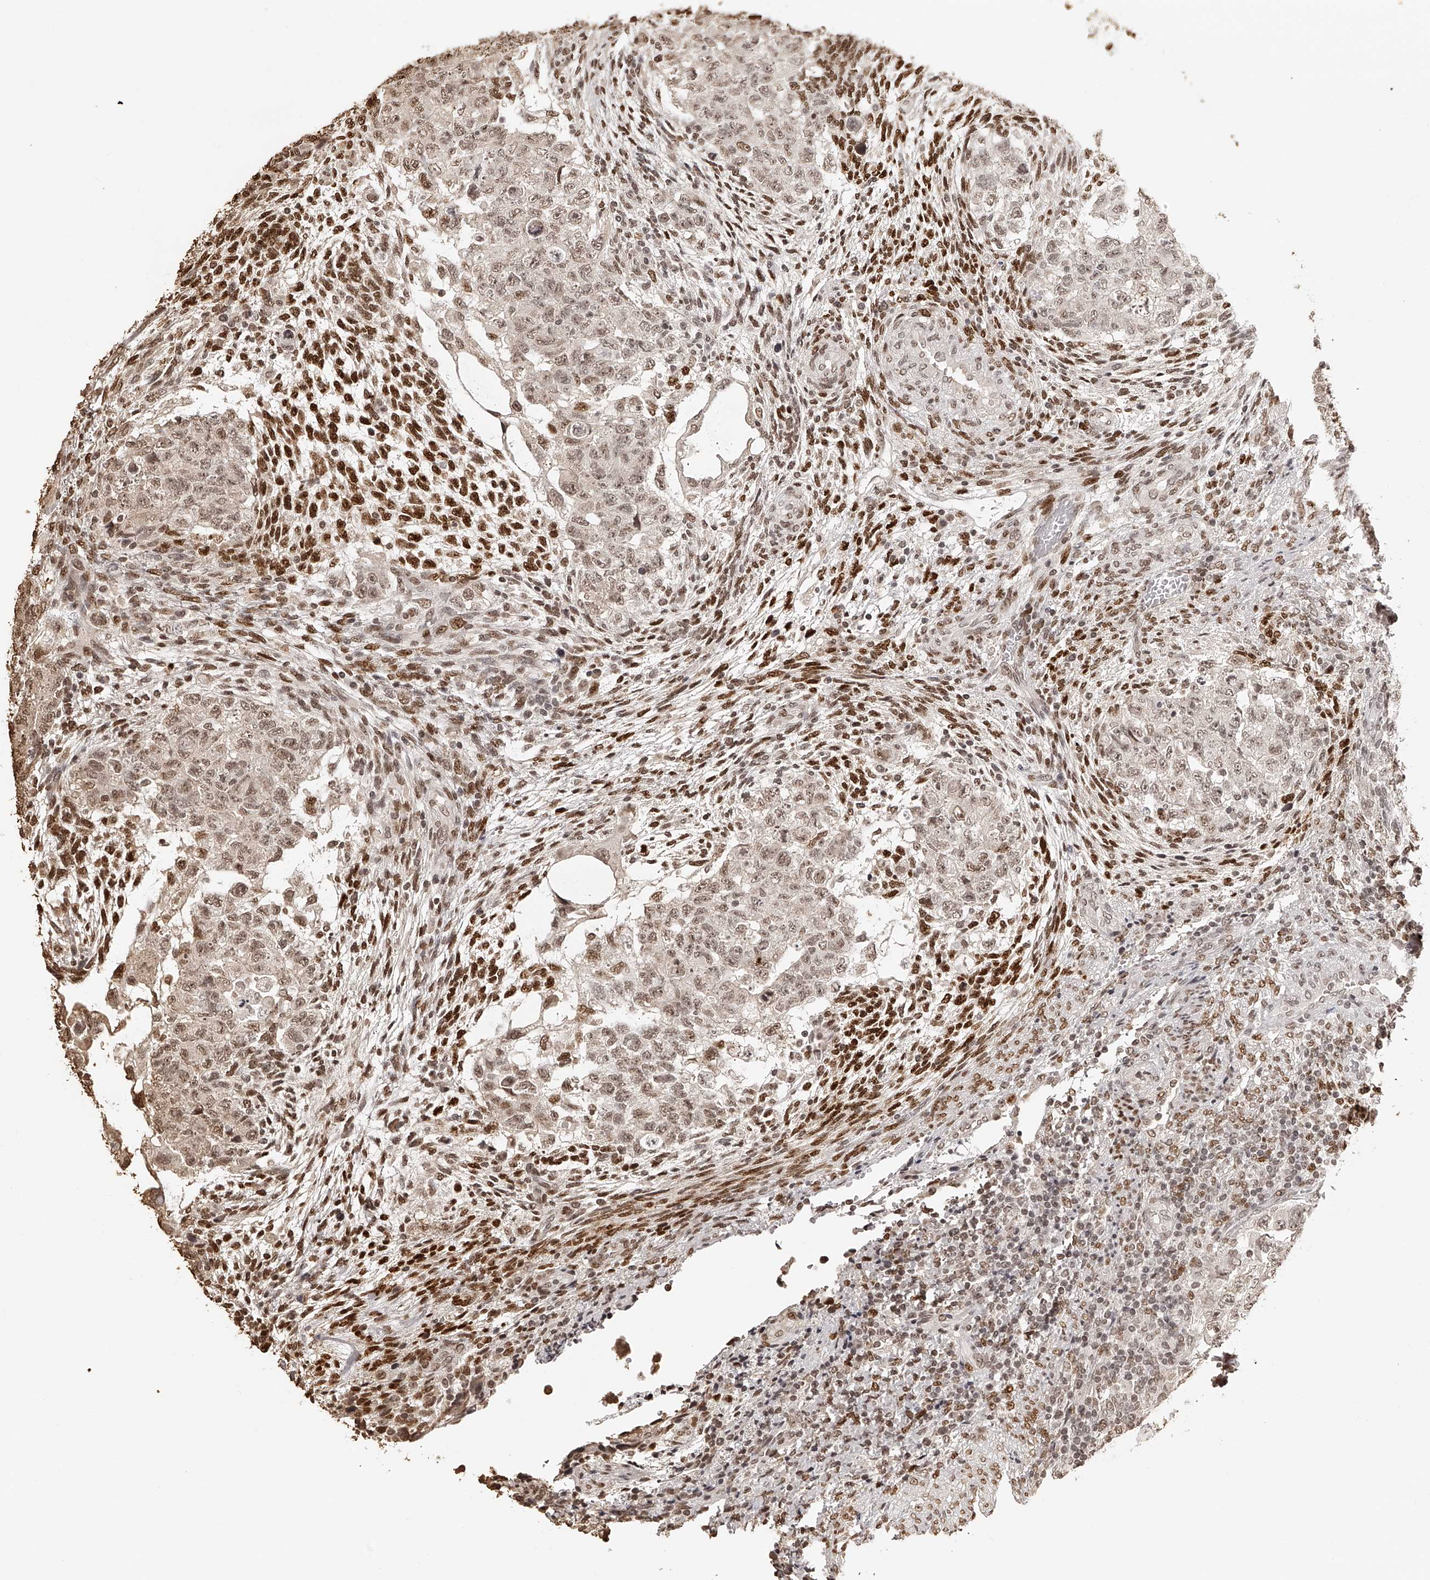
{"staining": {"intensity": "weak", "quantity": ">75%", "location": "nuclear"}, "tissue": "testis cancer", "cell_type": "Tumor cells", "image_type": "cancer", "snomed": [{"axis": "morphology", "description": "Normal tissue, NOS"}, {"axis": "morphology", "description": "Carcinoma, Embryonal, NOS"}, {"axis": "topography", "description": "Testis"}], "caption": "This micrograph exhibits IHC staining of human testis cancer, with low weak nuclear positivity in about >75% of tumor cells.", "gene": "ZNF503", "patient": {"sex": "male", "age": 36}}